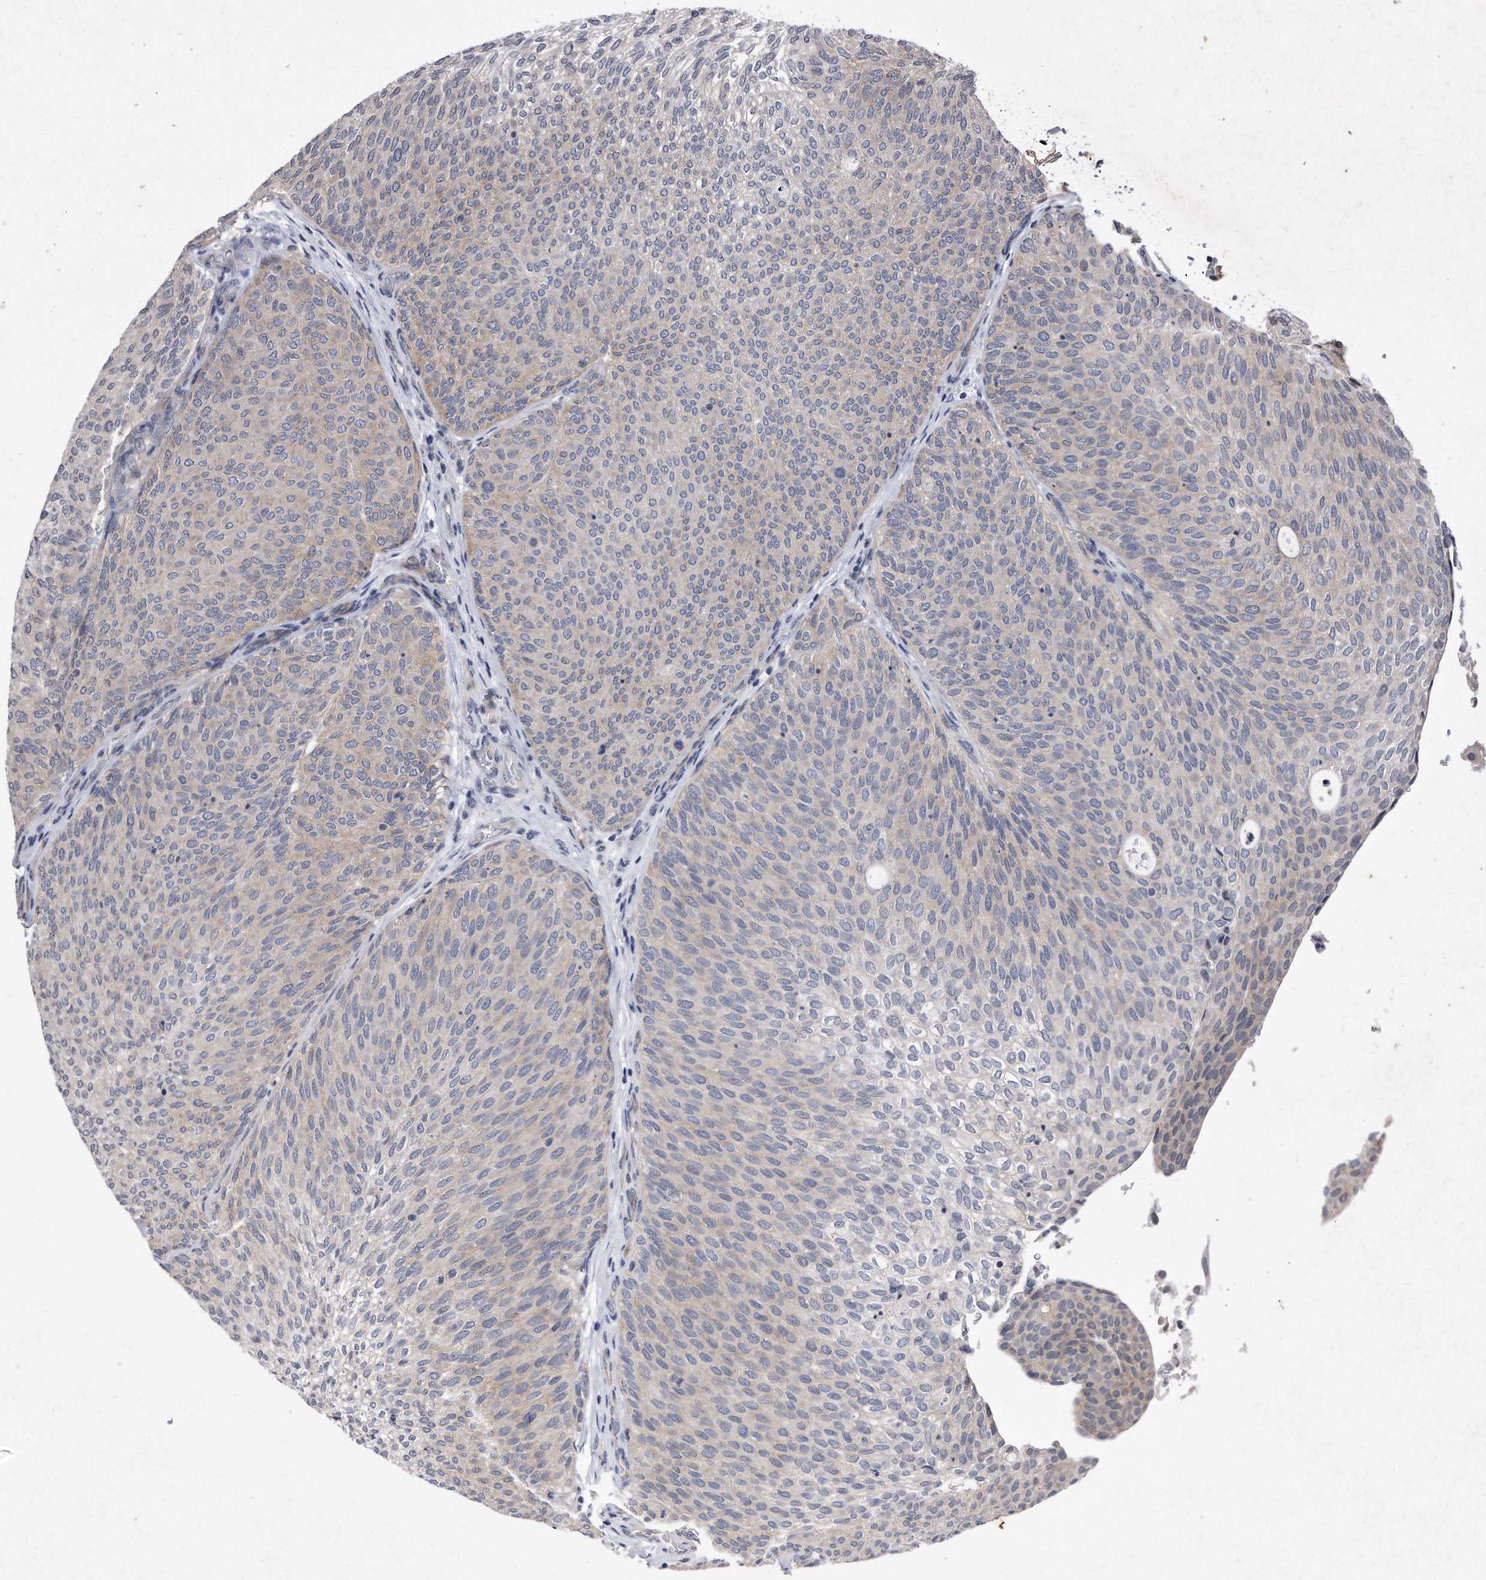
{"staining": {"intensity": "weak", "quantity": "25%-75%", "location": "cytoplasmic/membranous"}, "tissue": "urothelial cancer", "cell_type": "Tumor cells", "image_type": "cancer", "snomed": [{"axis": "morphology", "description": "Urothelial carcinoma, Low grade"}, {"axis": "topography", "description": "Urinary bladder"}], "caption": "High-magnification brightfield microscopy of low-grade urothelial carcinoma stained with DAB (brown) and counterstained with hematoxylin (blue). tumor cells exhibit weak cytoplasmic/membranous positivity is appreciated in about25%-75% of cells.", "gene": "DAB1", "patient": {"sex": "female", "age": 79}}